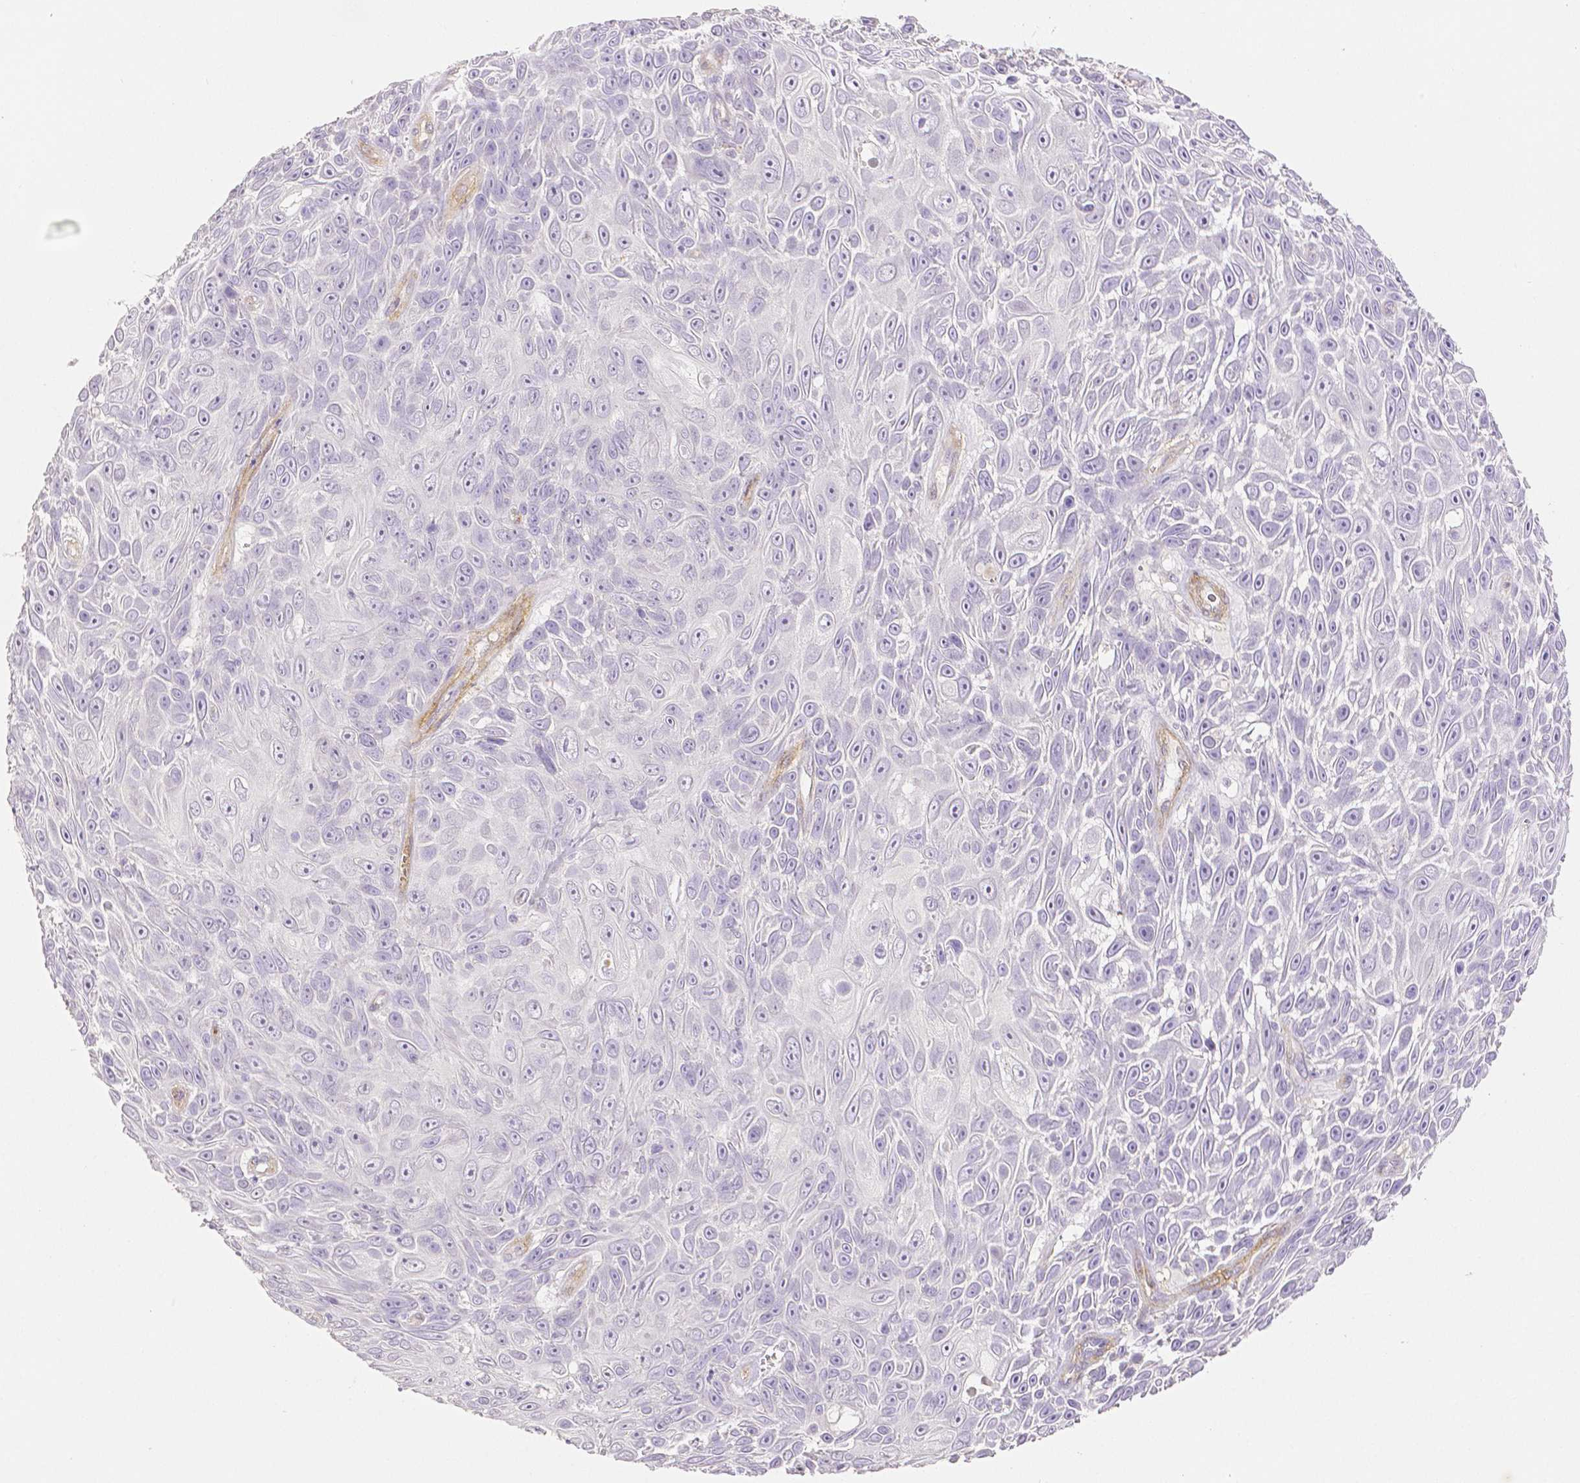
{"staining": {"intensity": "negative", "quantity": "none", "location": "none"}, "tissue": "skin cancer", "cell_type": "Tumor cells", "image_type": "cancer", "snomed": [{"axis": "morphology", "description": "Squamous cell carcinoma, NOS"}, {"axis": "topography", "description": "Skin"}], "caption": "High magnification brightfield microscopy of skin cancer (squamous cell carcinoma) stained with DAB (3,3'-diaminobenzidine) (brown) and counterstained with hematoxylin (blue): tumor cells show no significant positivity.", "gene": "THY1", "patient": {"sex": "male", "age": 82}}